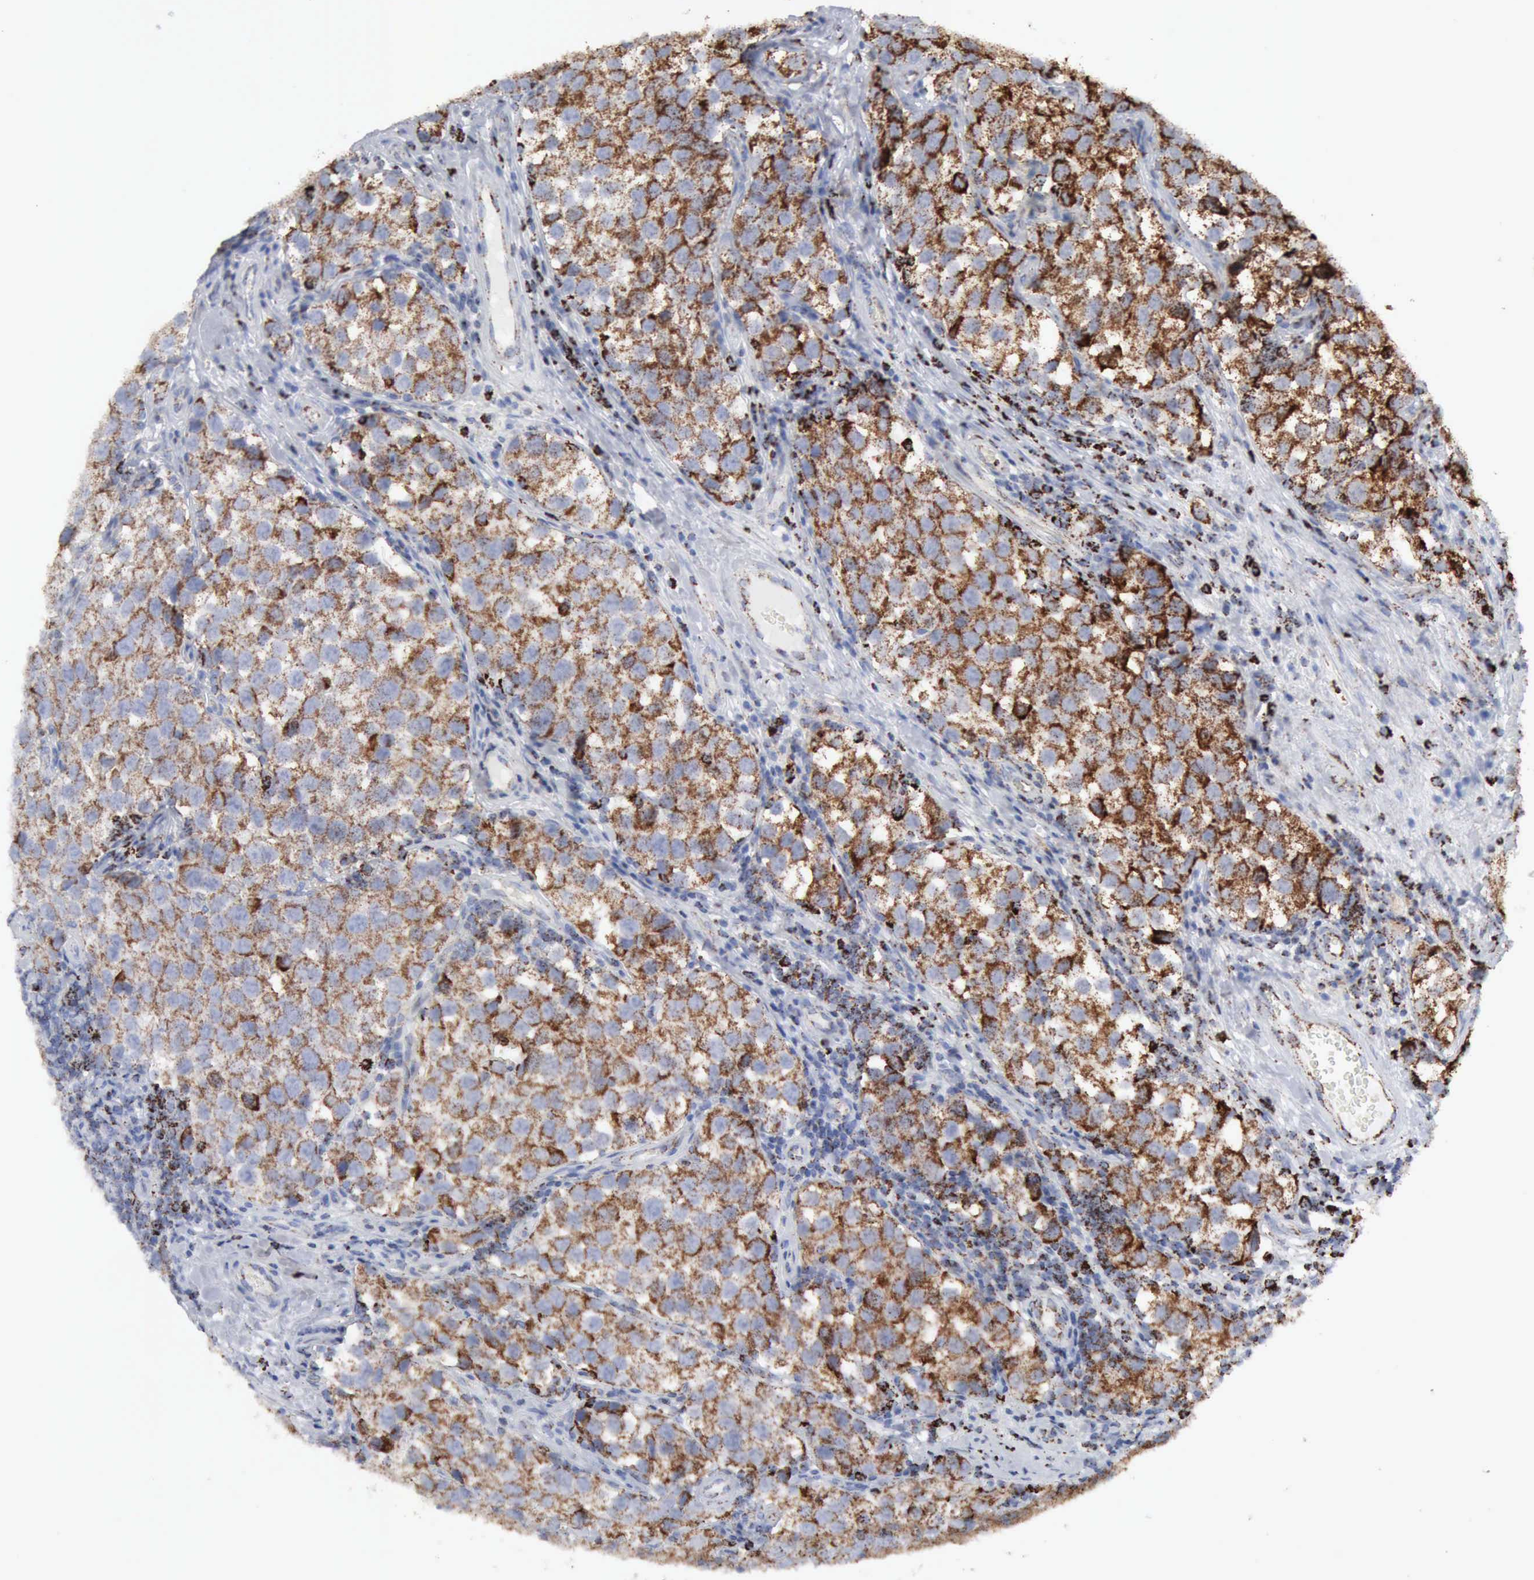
{"staining": {"intensity": "moderate", "quantity": ">75%", "location": "cytoplasmic/membranous"}, "tissue": "testis cancer", "cell_type": "Tumor cells", "image_type": "cancer", "snomed": [{"axis": "morphology", "description": "Seminoma, NOS"}, {"axis": "topography", "description": "Testis"}], "caption": "Immunohistochemical staining of human testis cancer reveals medium levels of moderate cytoplasmic/membranous positivity in about >75% of tumor cells. The protein is shown in brown color, while the nuclei are stained blue.", "gene": "ACO2", "patient": {"sex": "male", "age": 39}}